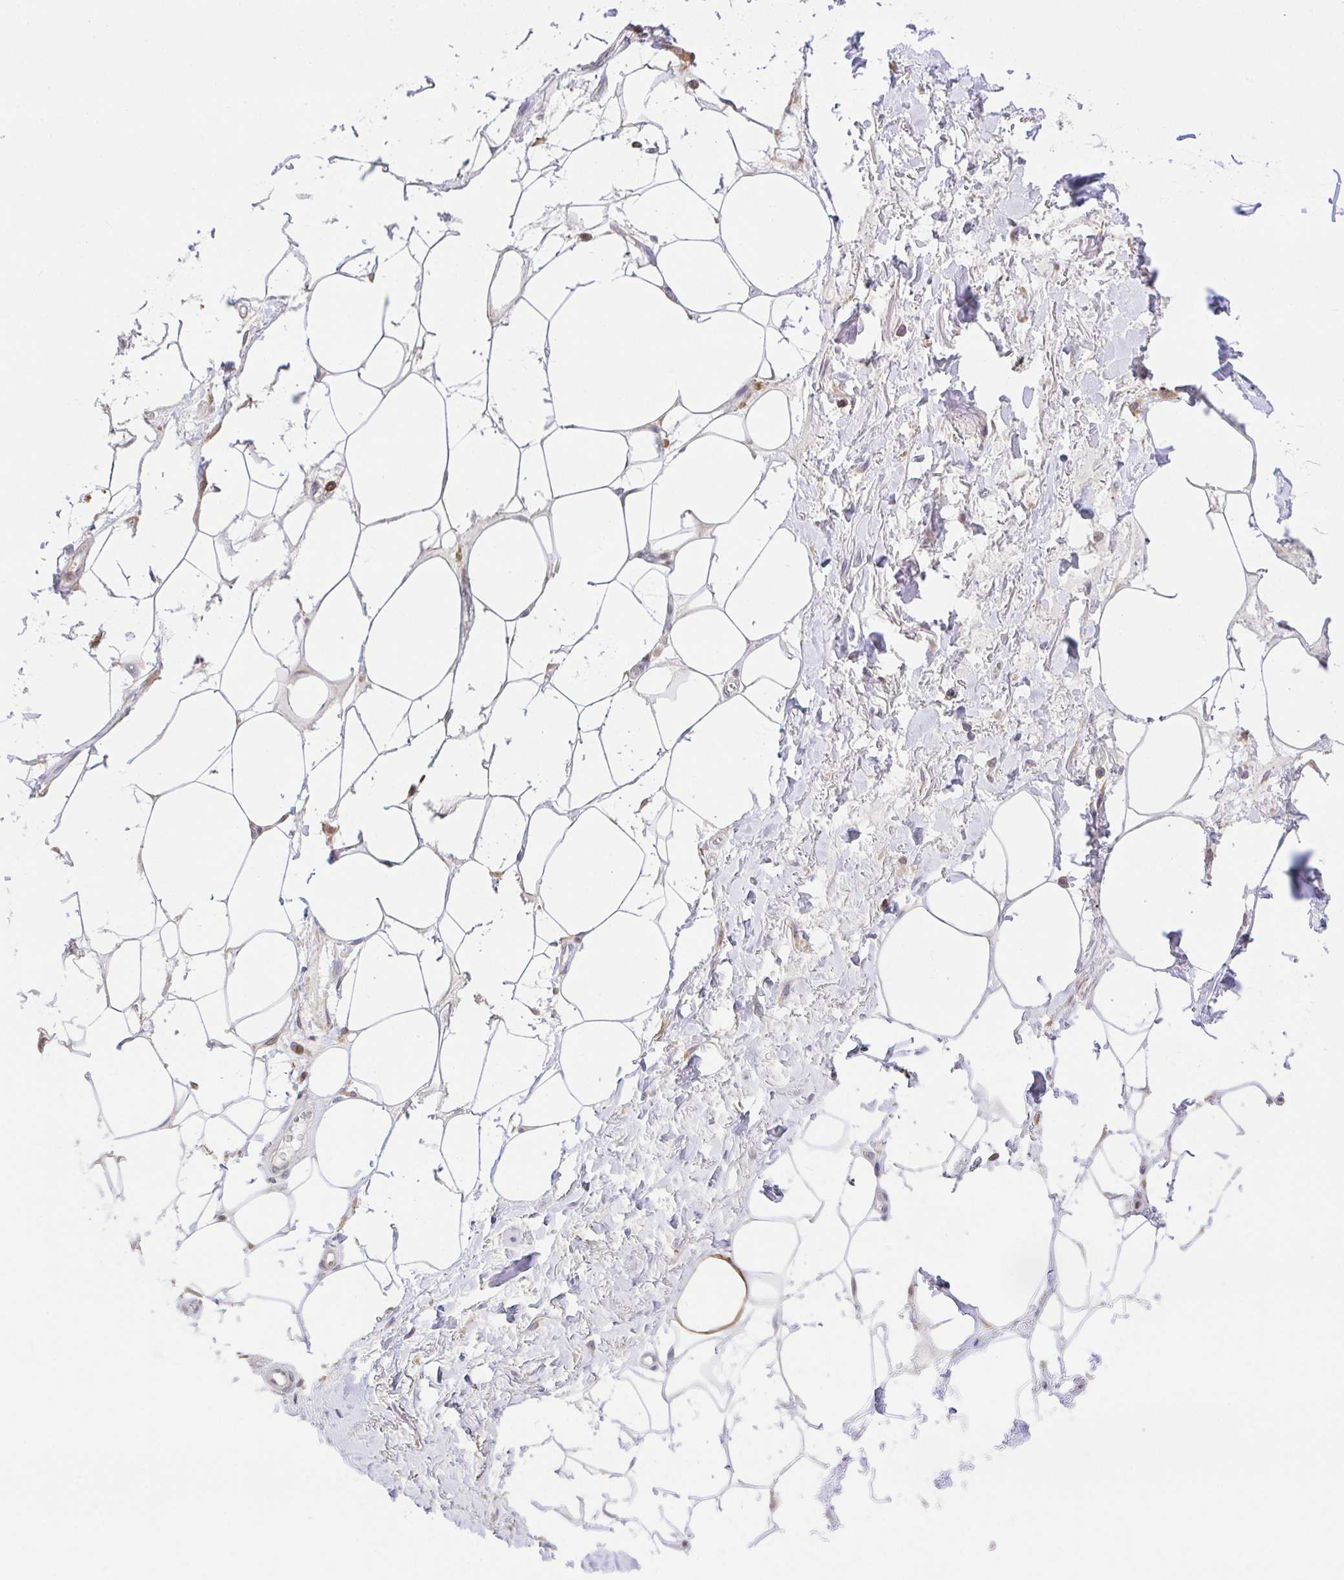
{"staining": {"intensity": "negative", "quantity": "none", "location": "none"}, "tissue": "adipose tissue", "cell_type": "Adipocytes", "image_type": "normal", "snomed": [{"axis": "morphology", "description": "Normal tissue, NOS"}, {"axis": "topography", "description": "Vagina"}, {"axis": "topography", "description": "Peripheral nerve tissue"}], "caption": "Adipocytes are negative for brown protein staining in normal adipose tissue. Brightfield microscopy of immunohistochemistry (IHC) stained with DAB (3,3'-diaminobenzidine) (brown) and hematoxylin (blue), captured at high magnification.", "gene": "SKAP1", "patient": {"sex": "female", "age": 71}}